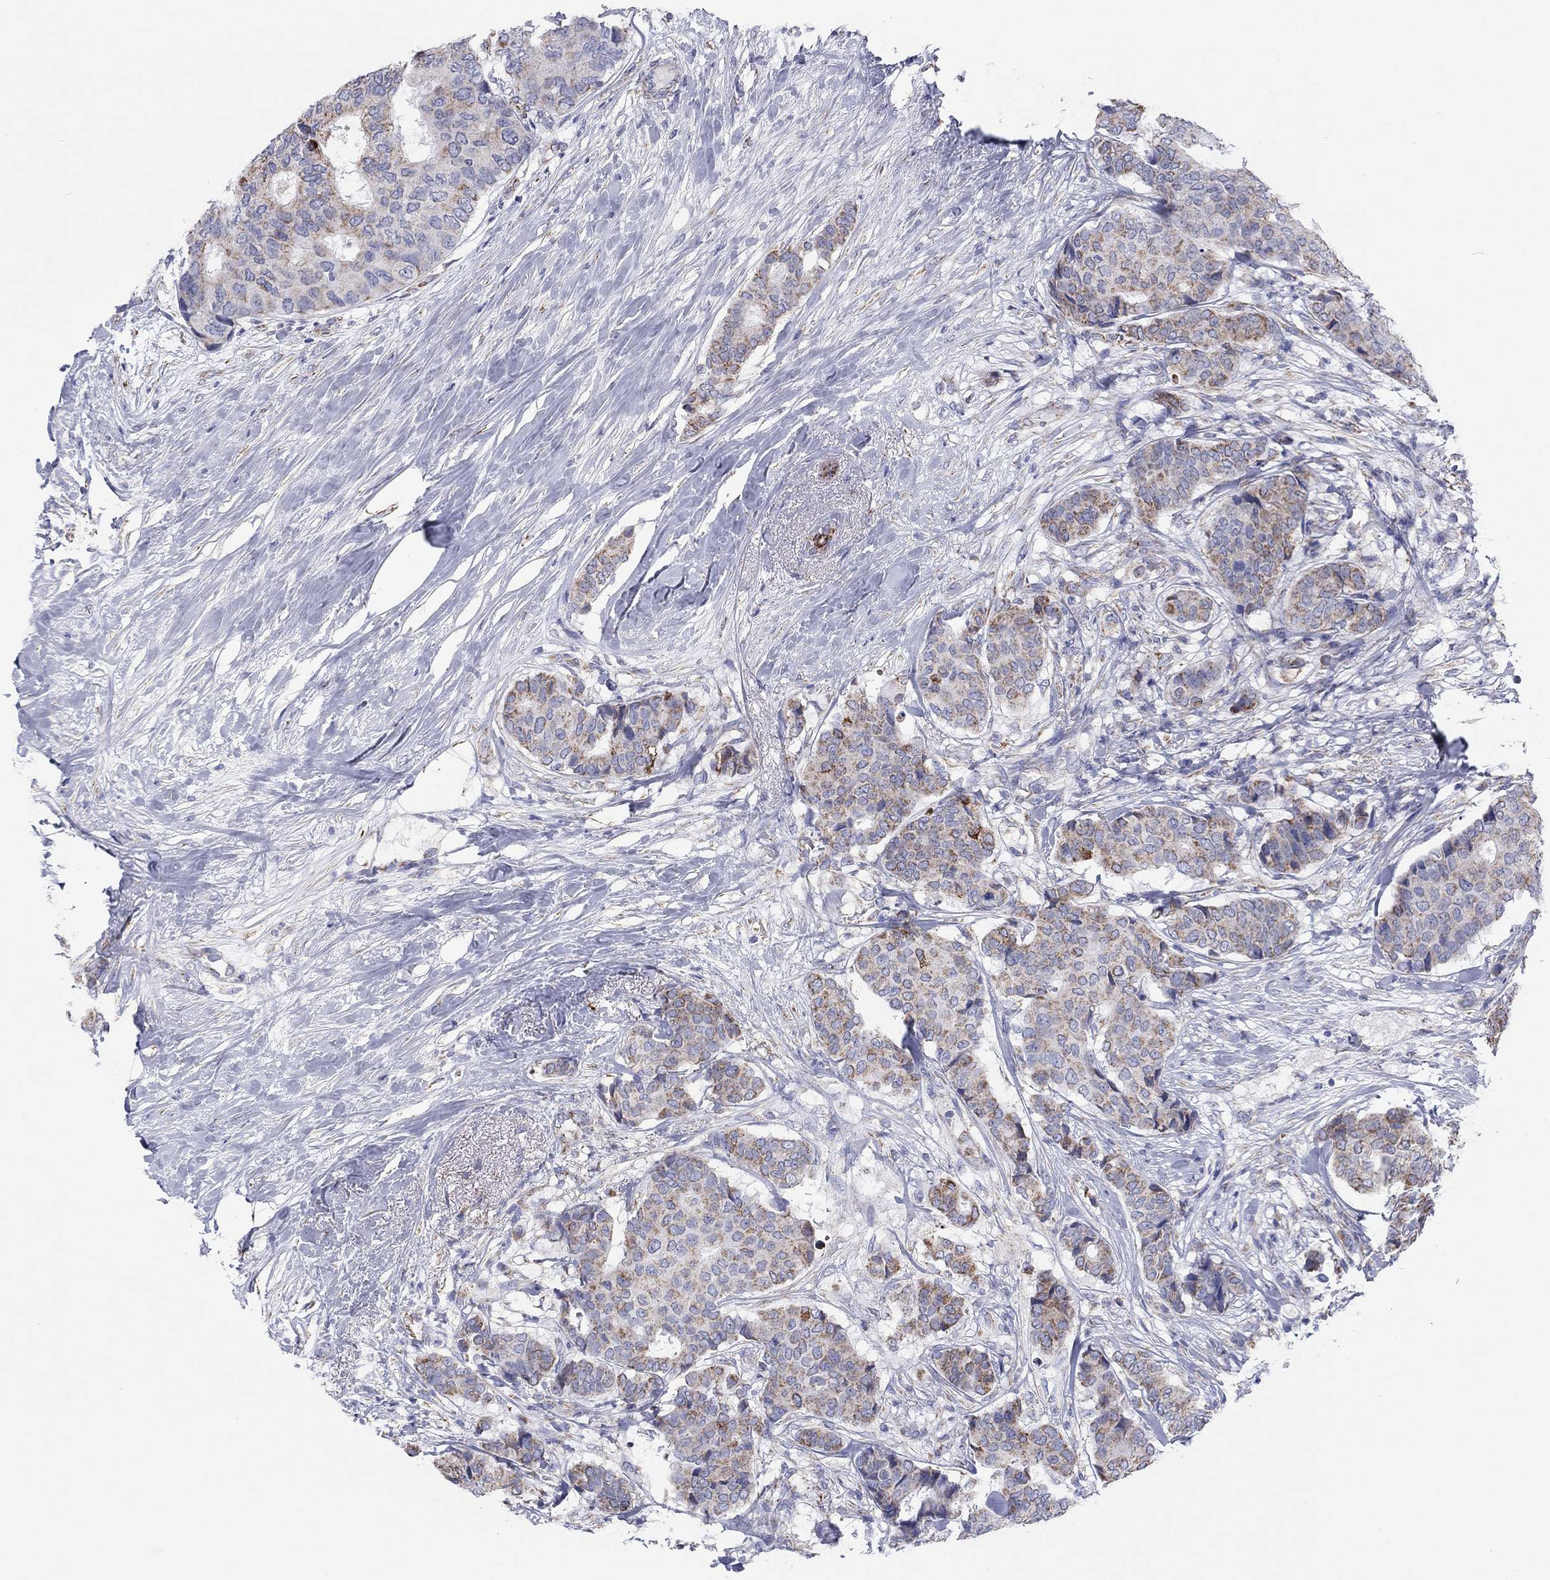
{"staining": {"intensity": "strong", "quantity": "<25%", "location": "cytoplasmic/membranous"}, "tissue": "breast cancer", "cell_type": "Tumor cells", "image_type": "cancer", "snomed": [{"axis": "morphology", "description": "Duct carcinoma"}, {"axis": "topography", "description": "Breast"}], "caption": "Immunohistochemical staining of breast cancer shows medium levels of strong cytoplasmic/membranous expression in about <25% of tumor cells.", "gene": "MGST3", "patient": {"sex": "female", "age": 75}}